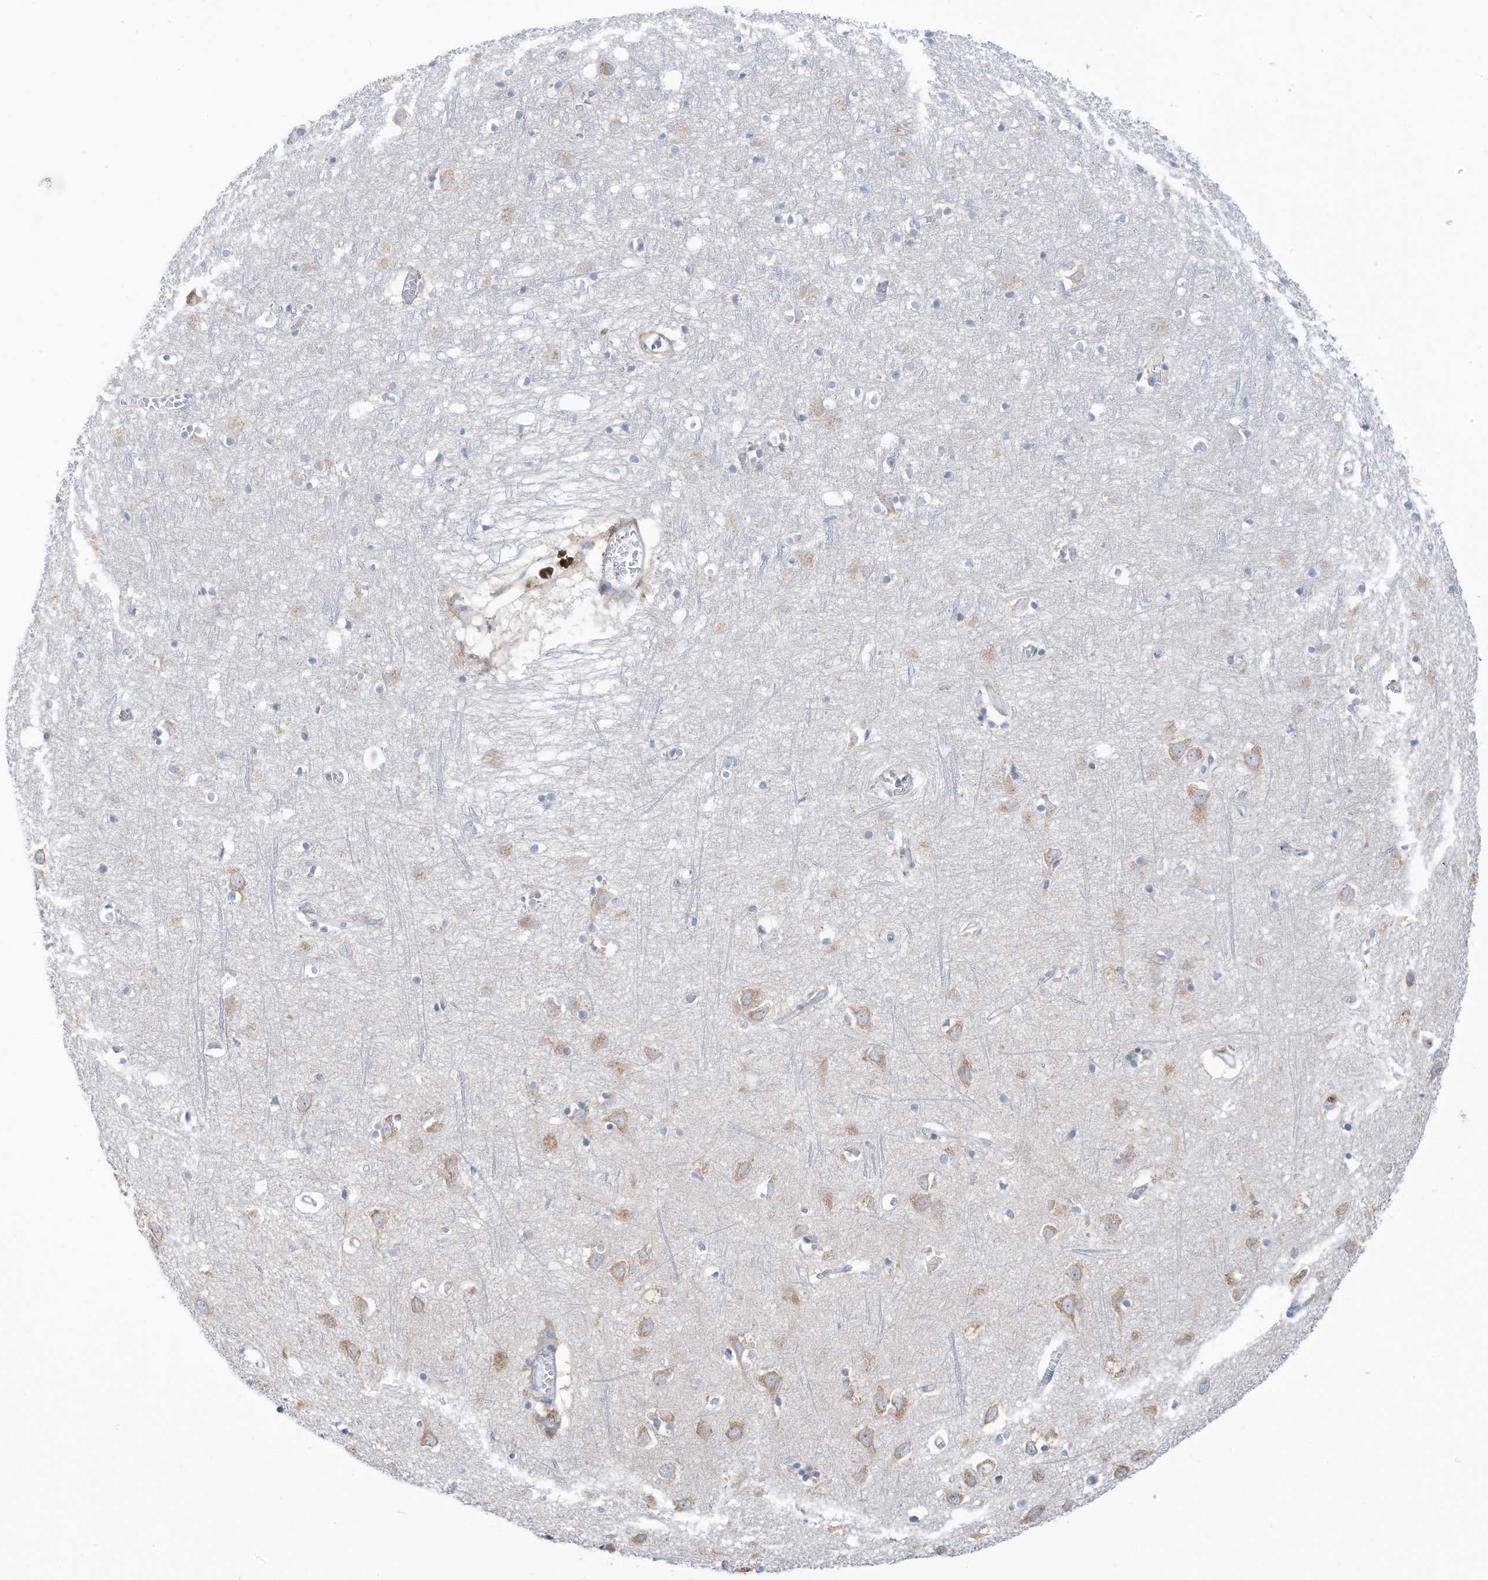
{"staining": {"intensity": "negative", "quantity": "none", "location": "none"}, "tissue": "cerebral cortex", "cell_type": "Endothelial cells", "image_type": "normal", "snomed": [{"axis": "morphology", "description": "Normal tissue, NOS"}, {"axis": "topography", "description": "Cerebral cortex"}], "caption": "Human cerebral cortex stained for a protein using immunohistochemistry (IHC) reveals no staining in endothelial cells.", "gene": "TRMT2B", "patient": {"sex": "female", "age": 64}}